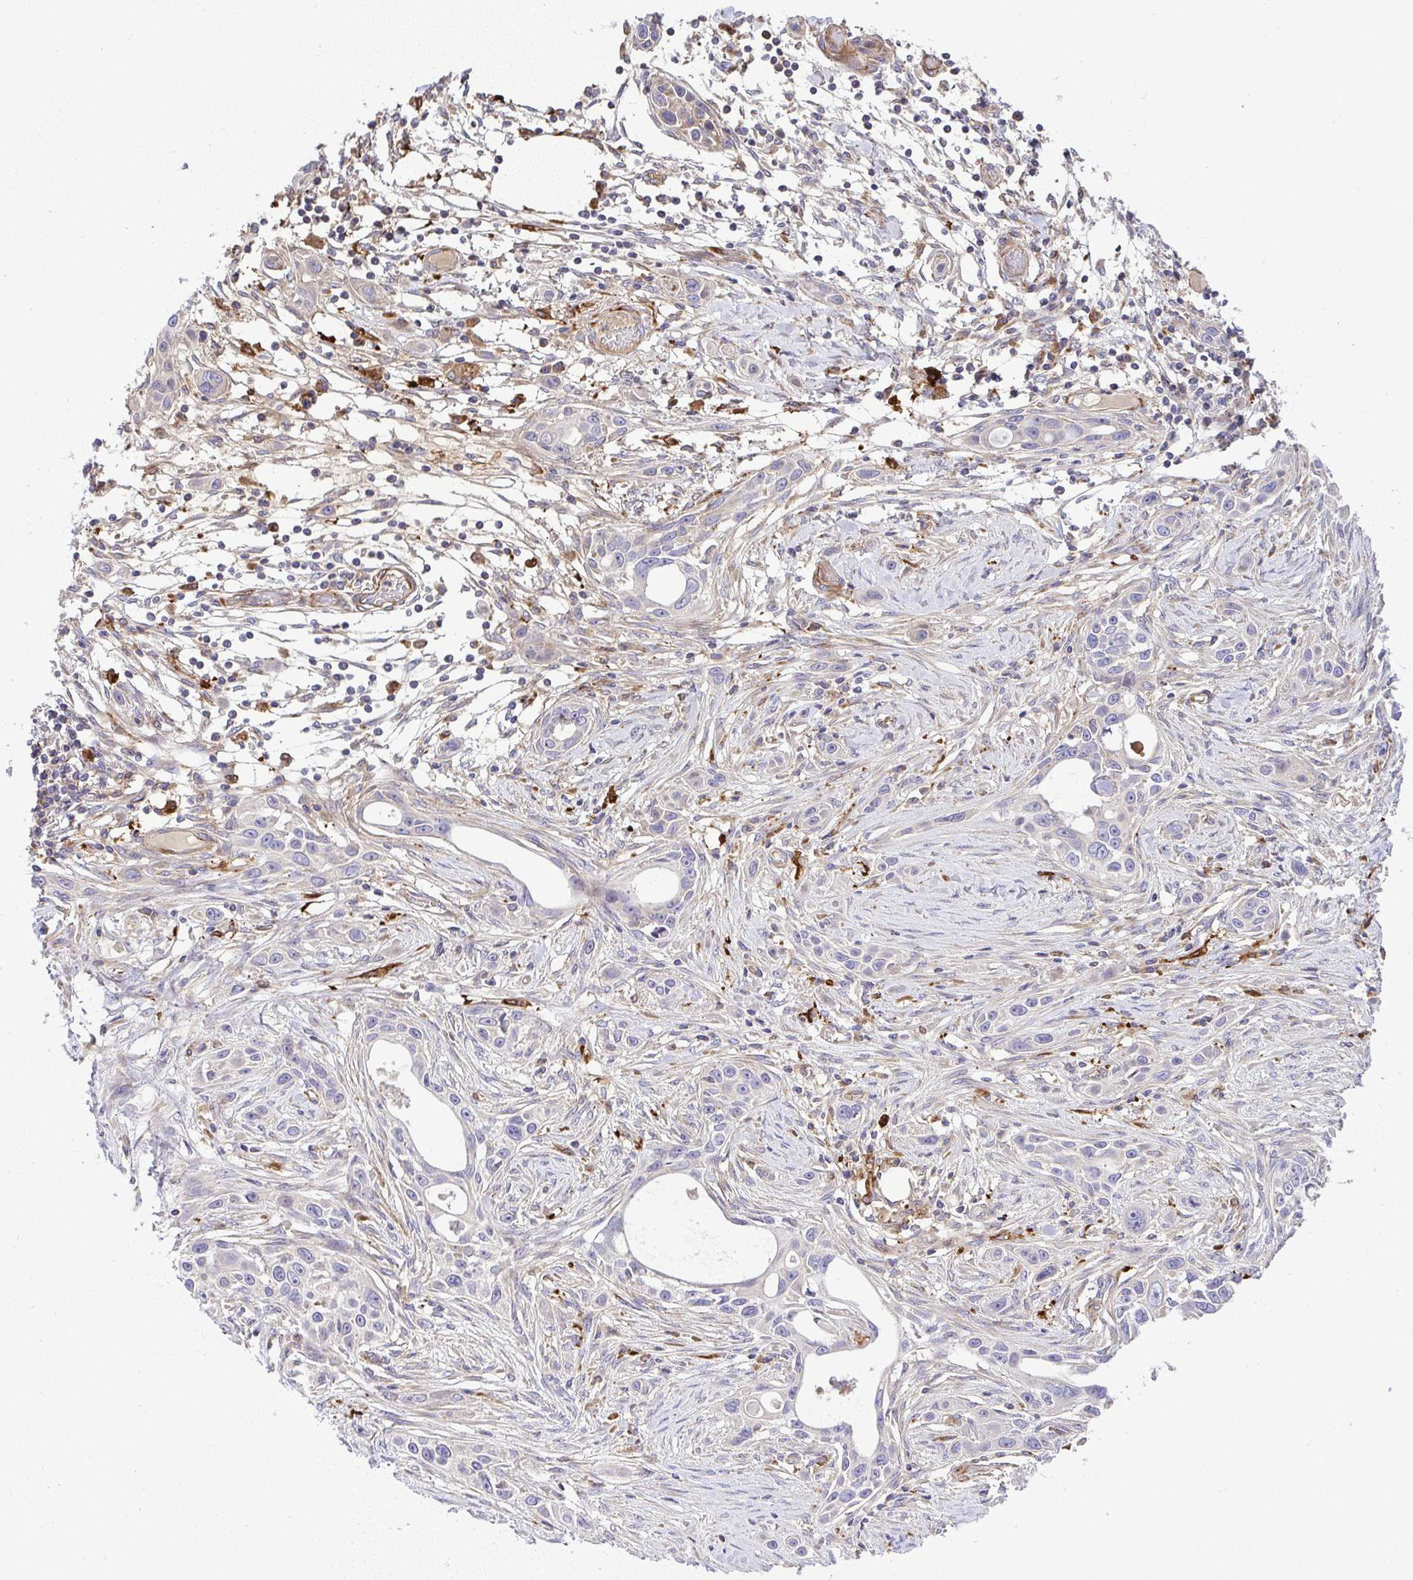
{"staining": {"intensity": "negative", "quantity": "none", "location": "none"}, "tissue": "skin cancer", "cell_type": "Tumor cells", "image_type": "cancer", "snomed": [{"axis": "morphology", "description": "Squamous cell carcinoma, NOS"}, {"axis": "topography", "description": "Skin"}], "caption": "Immunohistochemistry of squamous cell carcinoma (skin) shows no positivity in tumor cells.", "gene": "GRID2", "patient": {"sex": "female", "age": 69}}